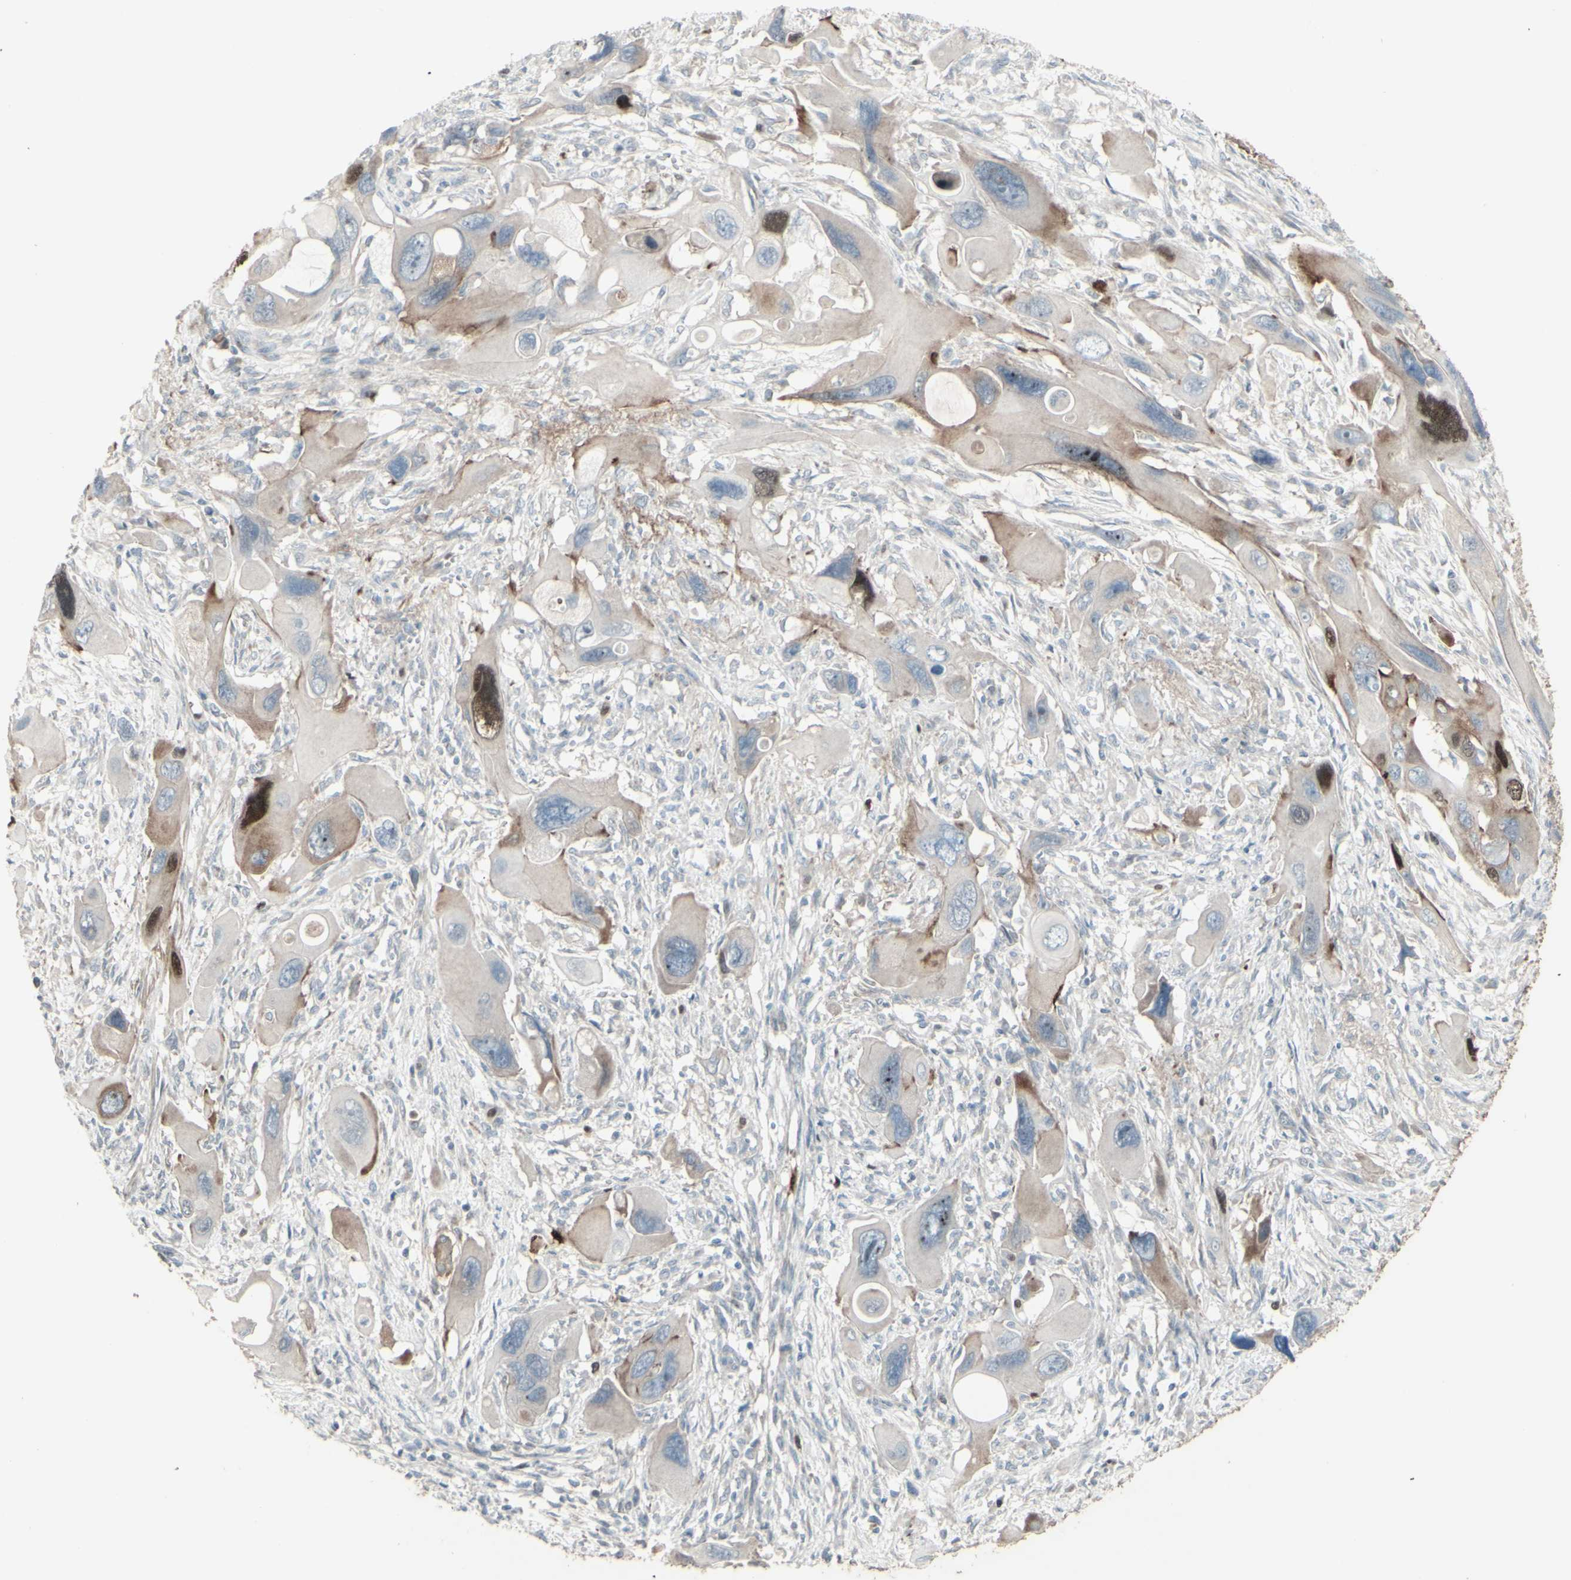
{"staining": {"intensity": "moderate", "quantity": "<25%", "location": "cytoplasmic/membranous,nuclear"}, "tissue": "pancreatic cancer", "cell_type": "Tumor cells", "image_type": "cancer", "snomed": [{"axis": "morphology", "description": "Adenocarcinoma, NOS"}, {"axis": "topography", "description": "Pancreas"}], "caption": "Adenocarcinoma (pancreatic) stained with immunohistochemistry reveals moderate cytoplasmic/membranous and nuclear positivity in approximately <25% of tumor cells. The staining was performed using DAB (3,3'-diaminobenzidine), with brown indicating positive protein expression. Nuclei are stained blue with hematoxylin.", "gene": "GMNN", "patient": {"sex": "male", "age": 73}}